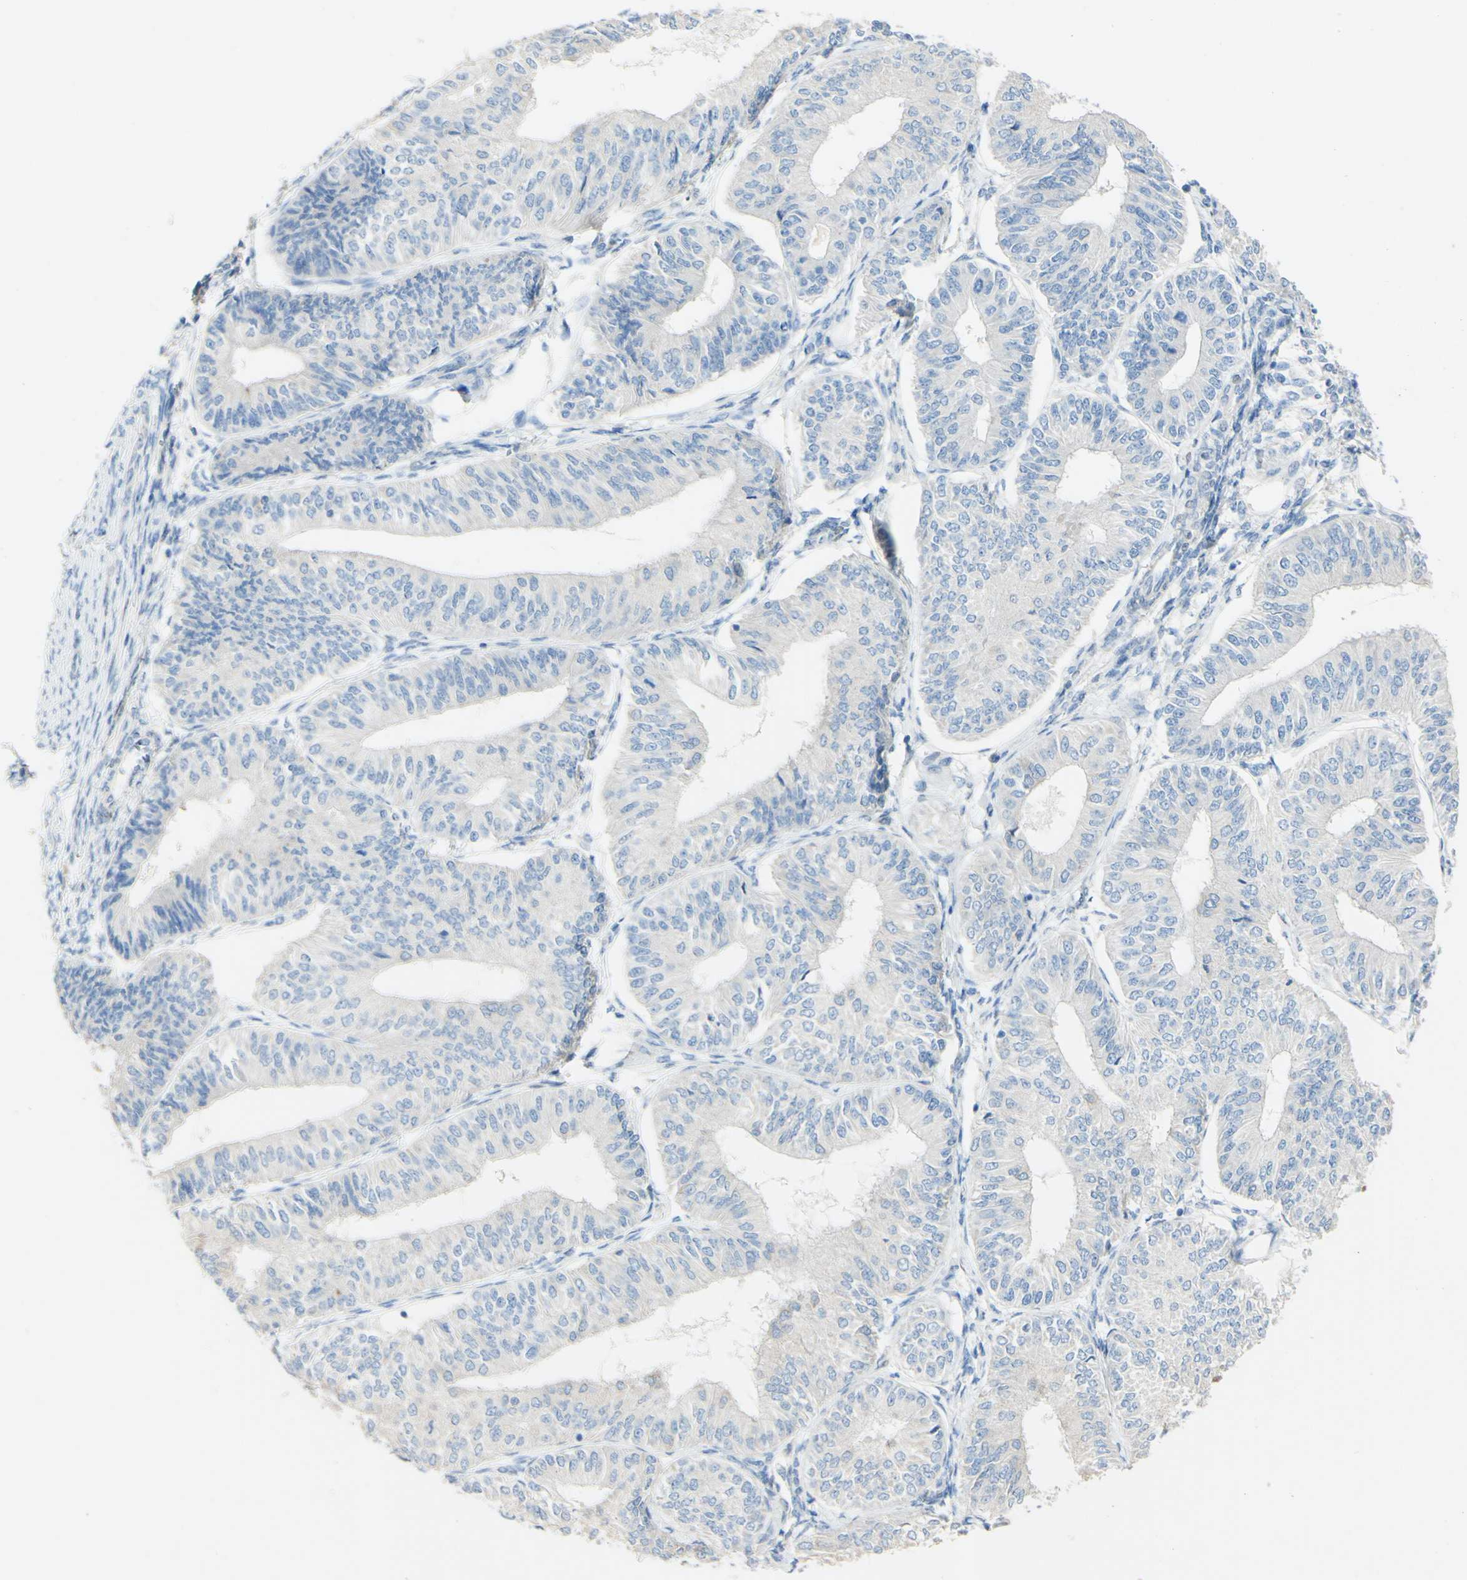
{"staining": {"intensity": "negative", "quantity": "none", "location": "none"}, "tissue": "endometrial cancer", "cell_type": "Tumor cells", "image_type": "cancer", "snomed": [{"axis": "morphology", "description": "Adenocarcinoma, NOS"}, {"axis": "topography", "description": "Endometrium"}], "caption": "High magnification brightfield microscopy of endometrial adenocarcinoma stained with DAB (brown) and counterstained with hematoxylin (blue): tumor cells show no significant positivity. (Stains: DAB IHC with hematoxylin counter stain, Microscopy: brightfield microscopy at high magnification).", "gene": "FGF4", "patient": {"sex": "female", "age": 58}}